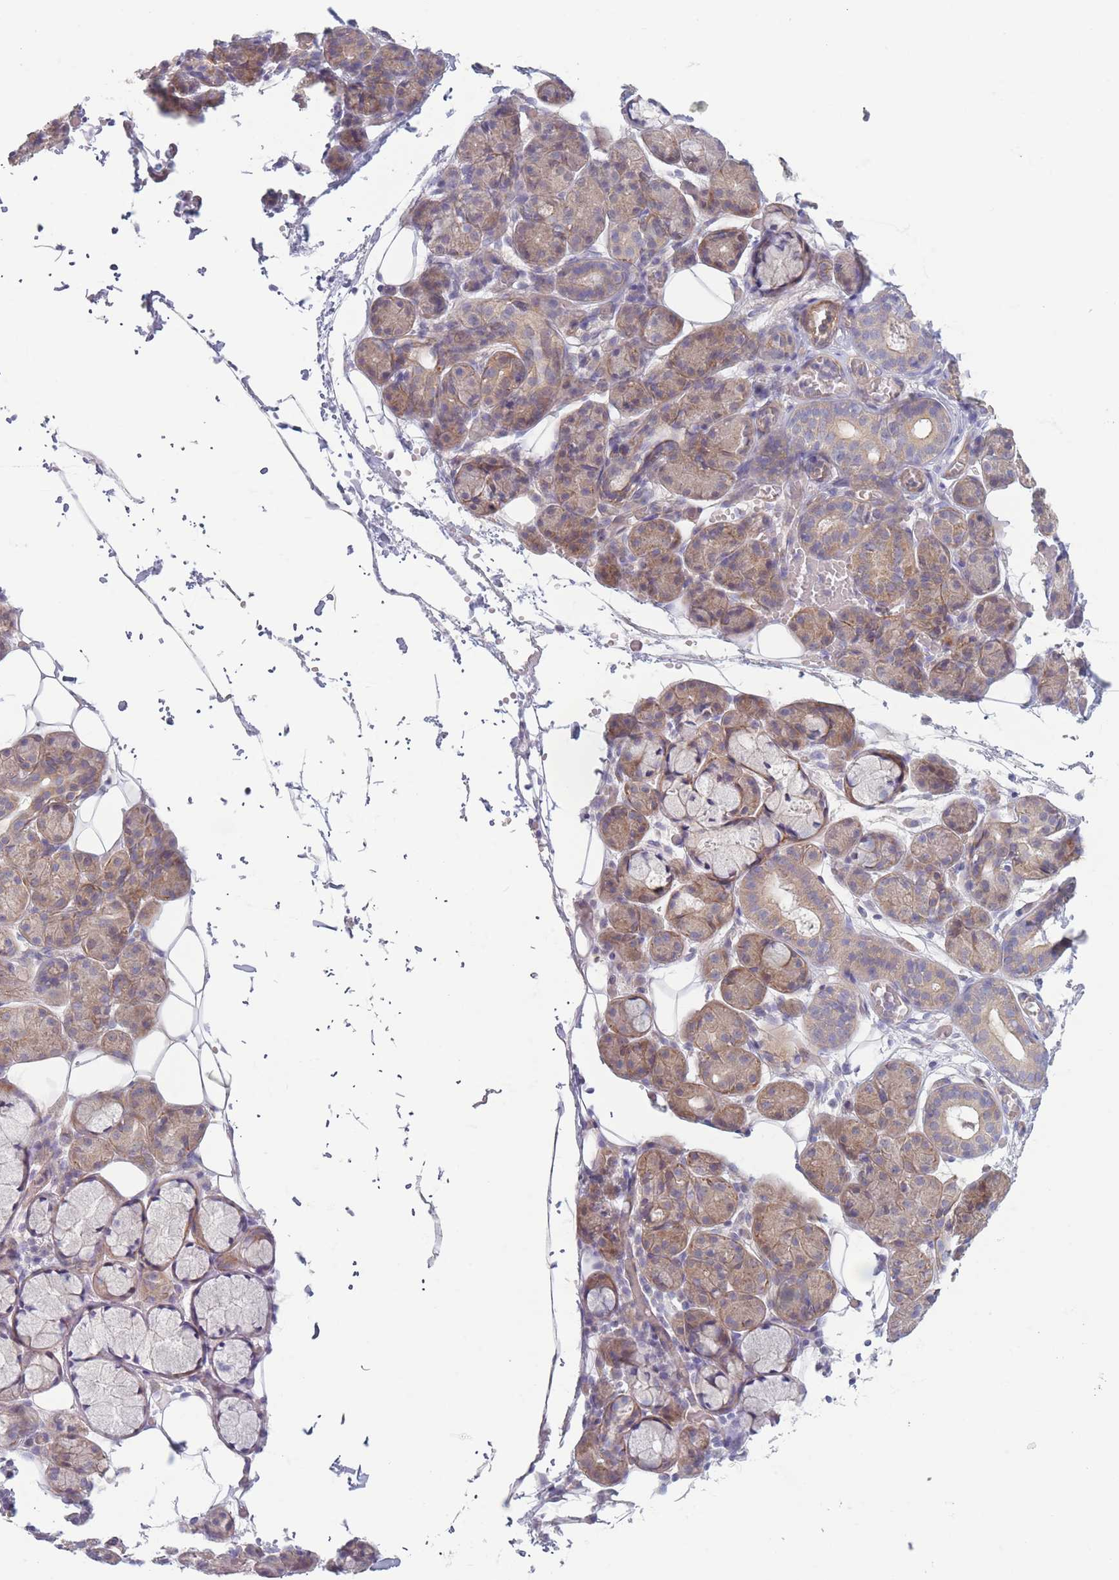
{"staining": {"intensity": "moderate", "quantity": "25%-75%", "location": "cytoplasmic/membranous"}, "tissue": "salivary gland", "cell_type": "Glandular cells", "image_type": "normal", "snomed": [{"axis": "morphology", "description": "Normal tissue, NOS"}, {"axis": "topography", "description": "Salivary gland"}], "caption": "A brown stain labels moderate cytoplasmic/membranous positivity of a protein in glandular cells of normal human salivary gland. (DAB (3,3'-diaminobenzidine) IHC with brightfield microscopy, high magnification).", "gene": "PNPLA5", "patient": {"sex": "male", "age": 63}}